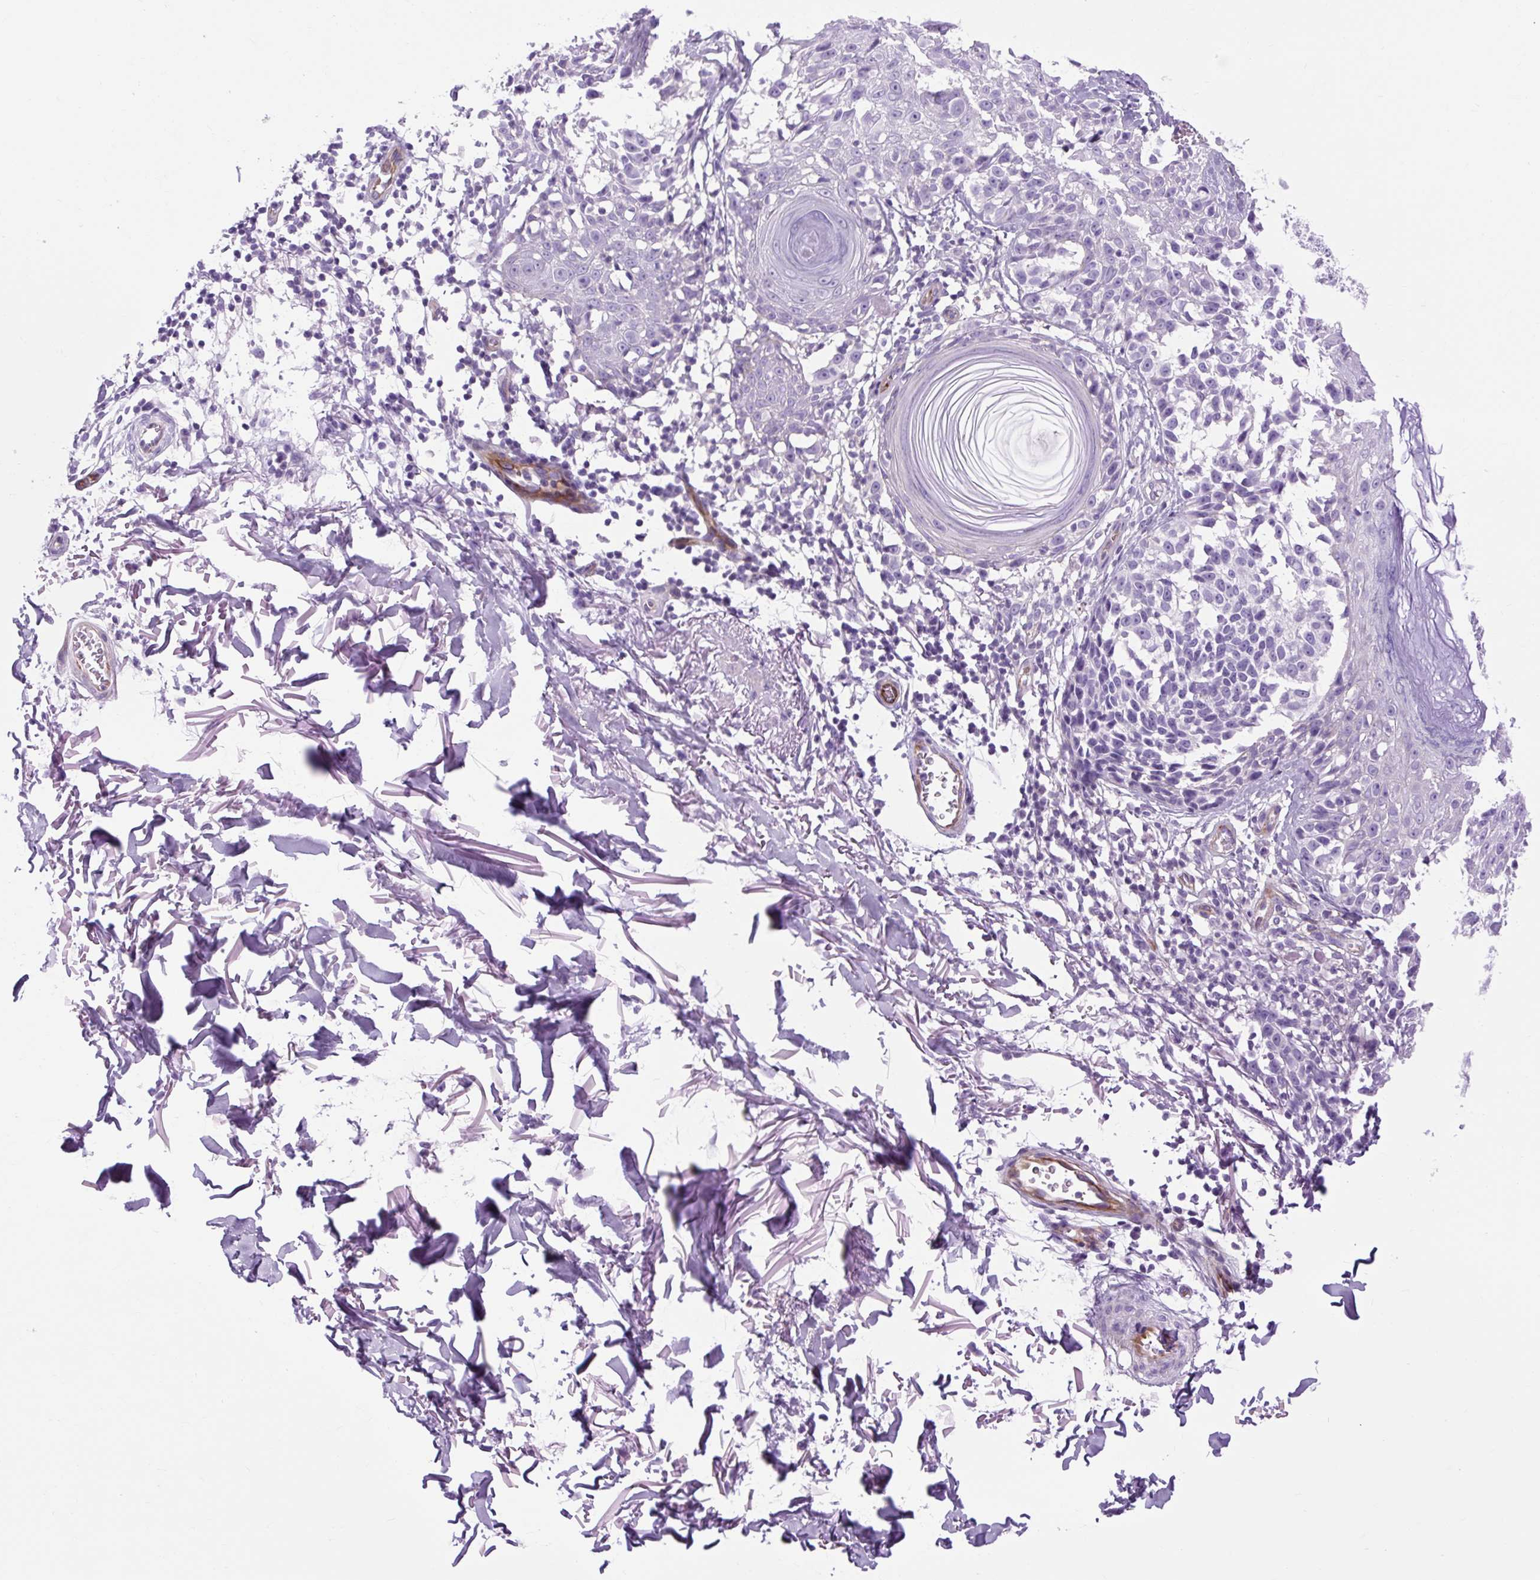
{"staining": {"intensity": "negative", "quantity": "none", "location": "none"}, "tissue": "melanoma", "cell_type": "Tumor cells", "image_type": "cancer", "snomed": [{"axis": "morphology", "description": "Malignant melanoma, NOS"}, {"axis": "topography", "description": "Skin"}], "caption": "Micrograph shows no protein positivity in tumor cells of malignant melanoma tissue.", "gene": "OOEP", "patient": {"sex": "male", "age": 73}}